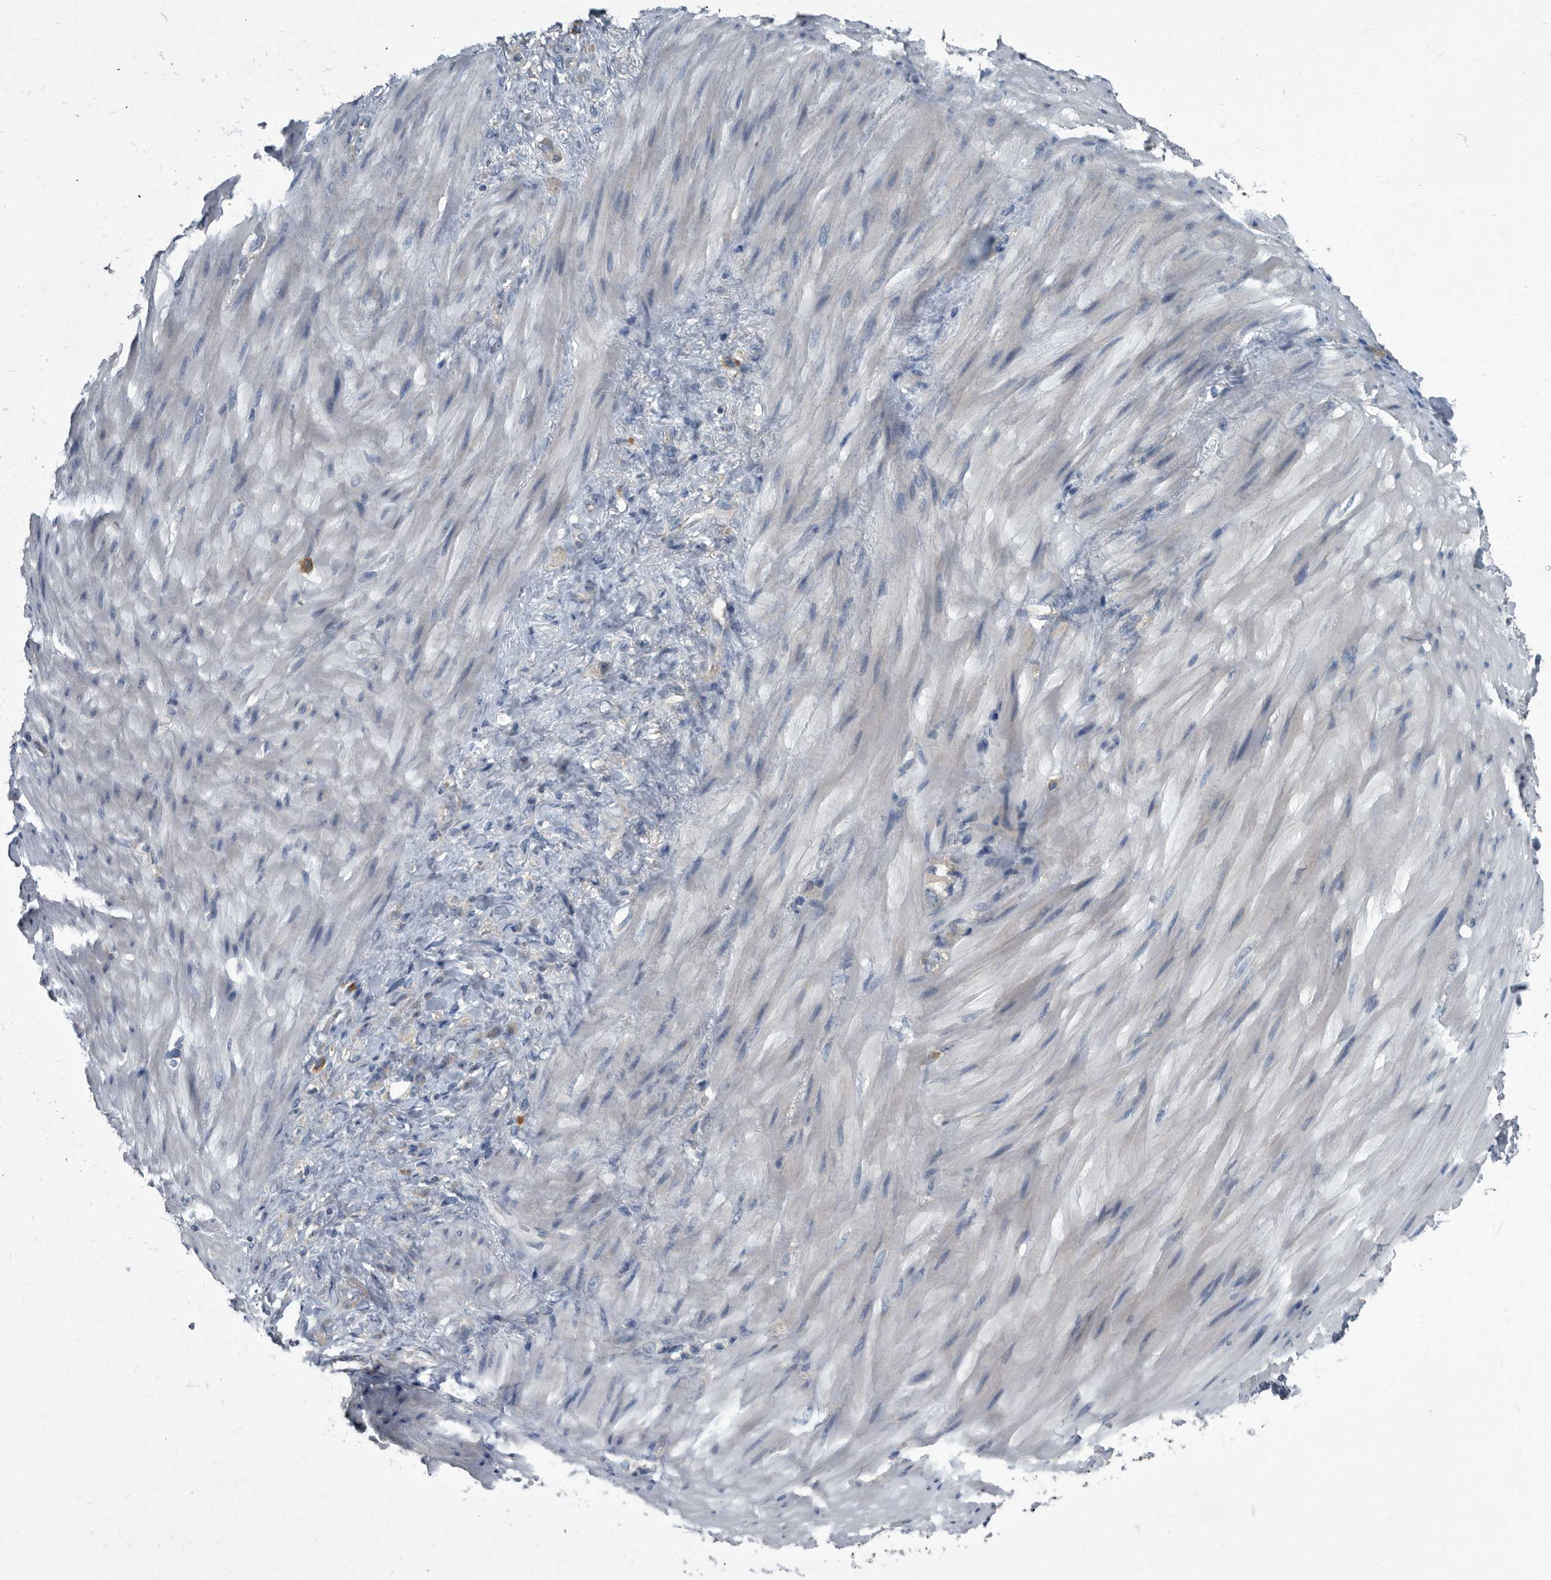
{"staining": {"intensity": "negative", "quantity": "none", "location": "none"}, "tissue": "stomach cancer", "cell_type": "Tumor cells", "image_type": "cancer", "snomed": [{"axis": "morphology", "description": "Normal tissue, NOS"}, {"axis": "morphology", "description": "Adenocarcinoma, NOS"}, {"axis": "topography", "description": "Stomach"}], "caption": "This is an immunohistochemistry (IHC) image of adenocarcinoma (stomach). There is no positivity in tumor cells.", "gene": "CDV3", "patient": {"sex": "male", "age": 82}}